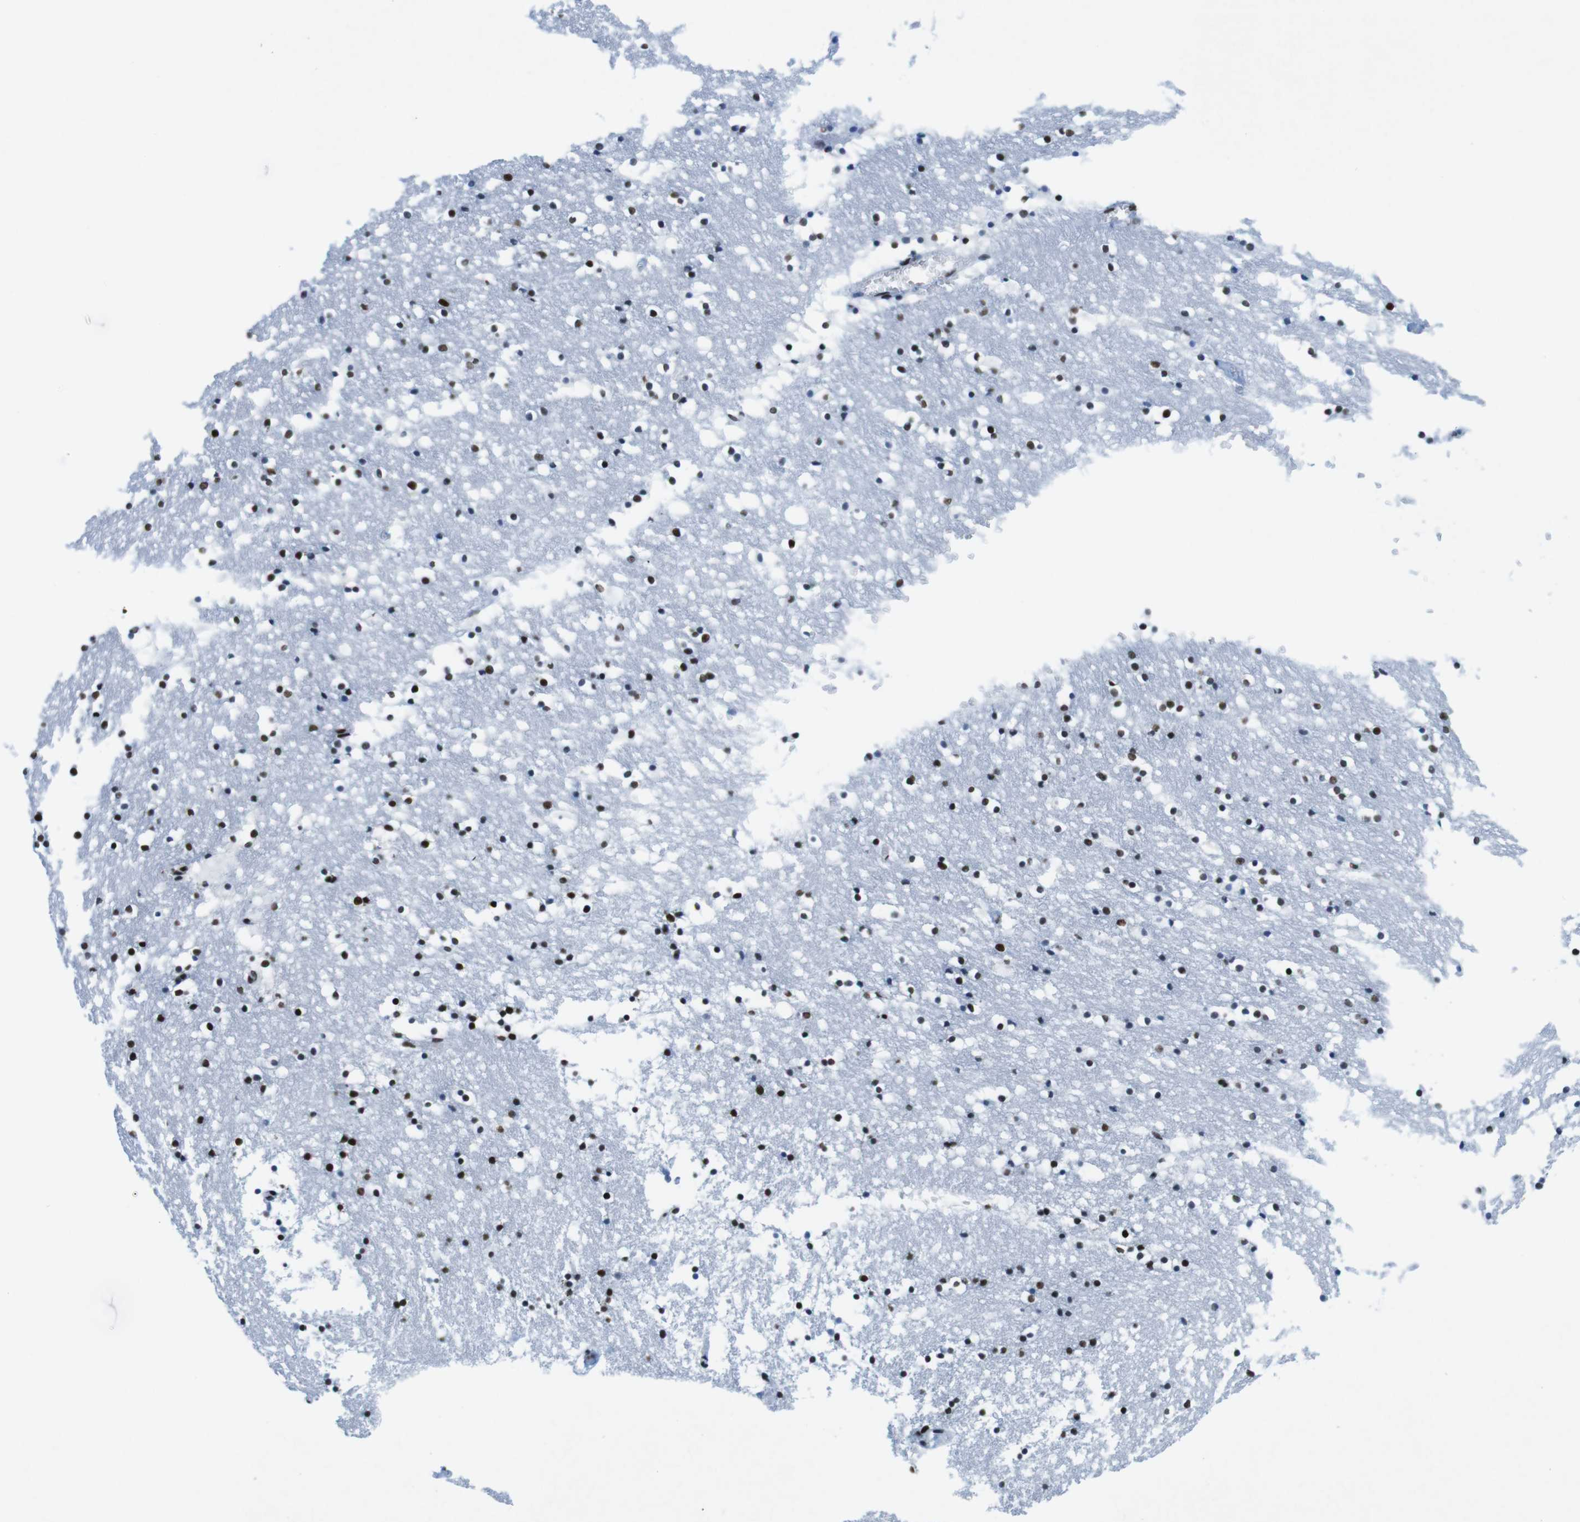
{"staining": {"intensity": "strong", "quantity": "25%-75%", "location": "nuclear"}, "tissue": "caudate", "cell_type": "Glial cells", "image_type": "normal", "snomed": [{"axis": "morphology", "description": "Normal tissue, NOS"}, {"axis": "topography", "description": "Lateral ventricle wall"}], "caption": "Protein expression analysis of unremarkable caudate demonstrates strong nuclear expression in about 25%-75% of glial cells.", "gene": "CITED2", "patient": {"sex": "male", "age": 45}}